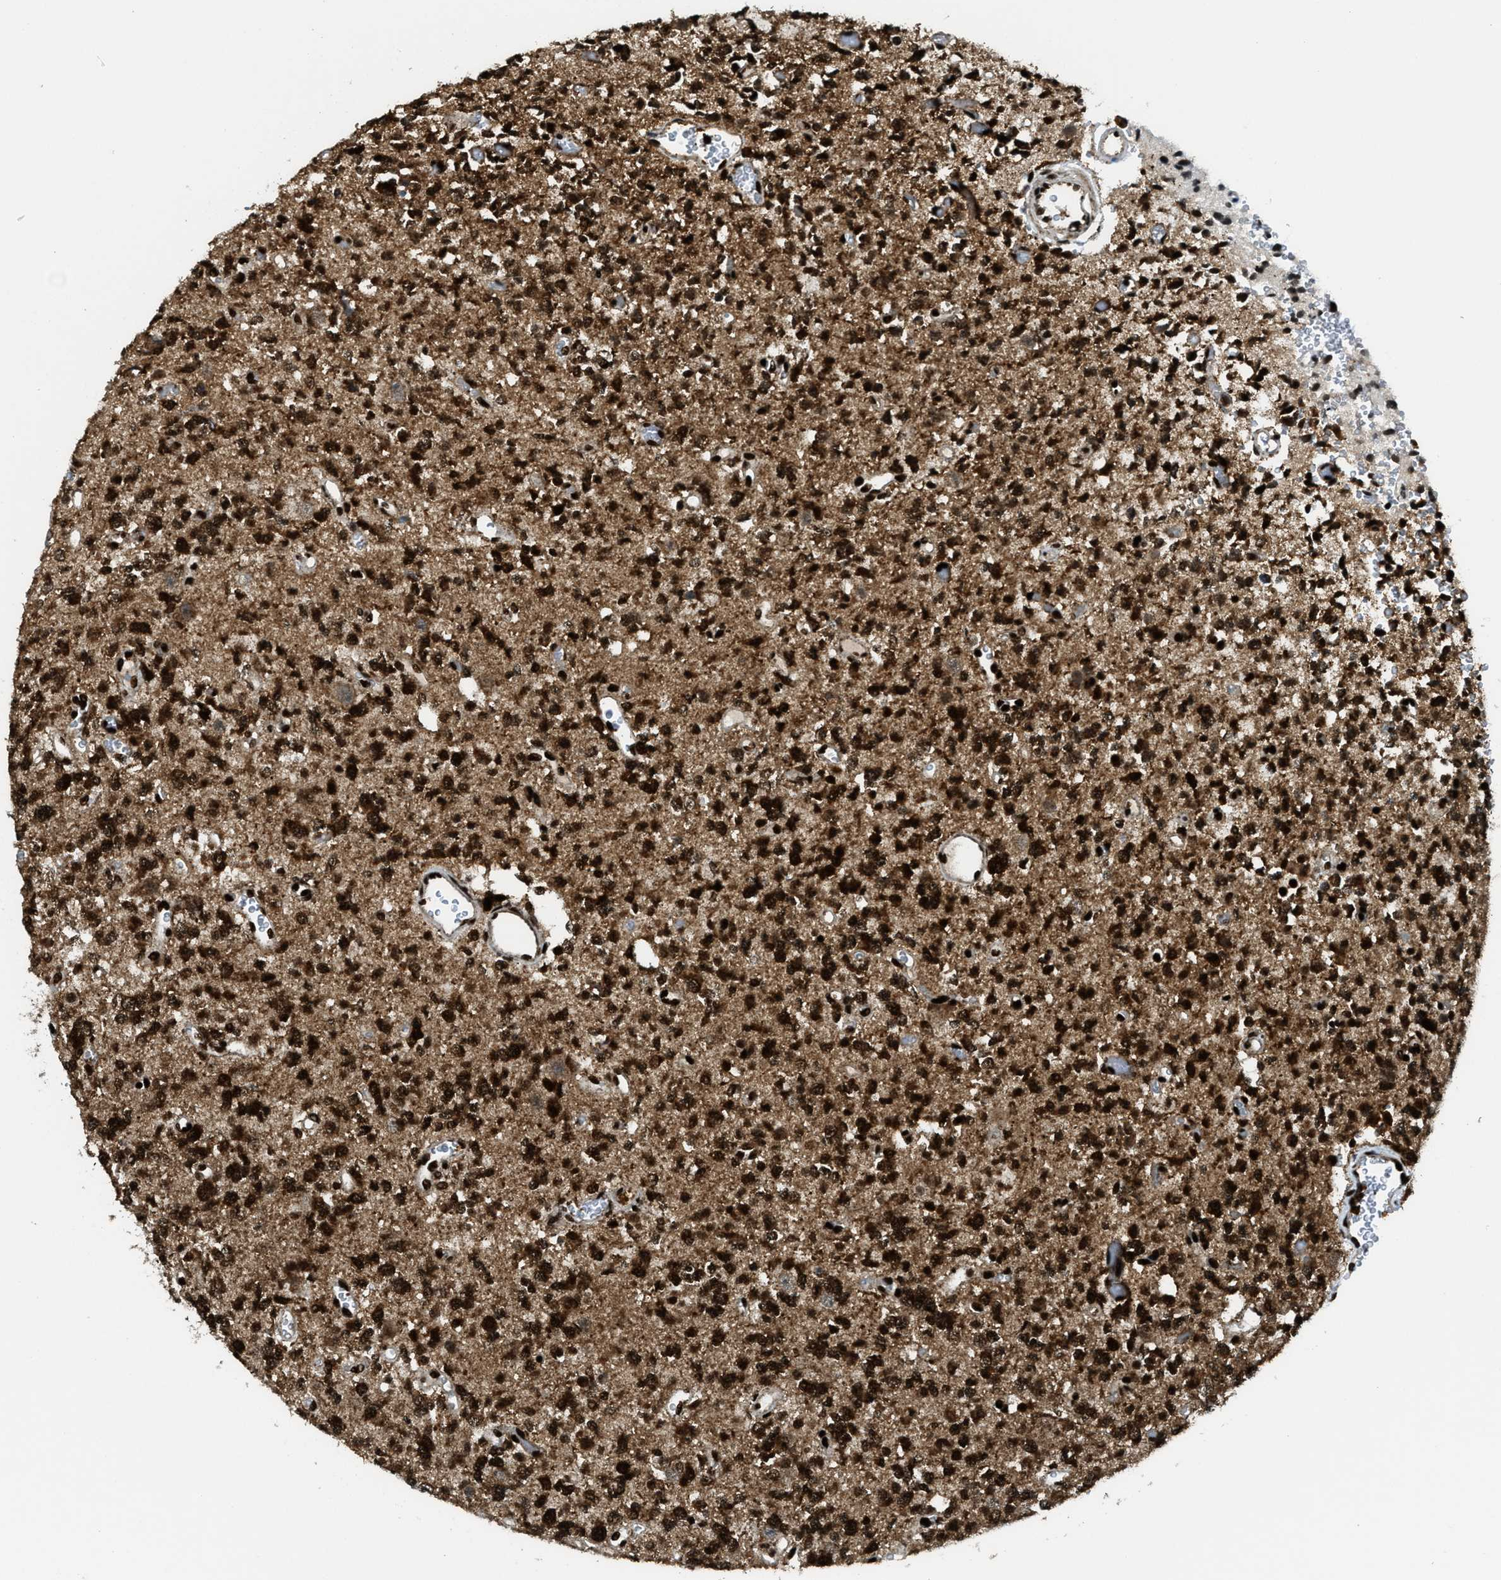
{"staining": {"intensity": "strong", "quantity": ">75%", "location": "cytoplasmic/membranous,nuclear"}, "tissue": "glioma", "cell_type": "Tumor cells", "image_type": "cancer", "snomed": [{"axis": "morphology", "description": "Glioma, malignant, Low grade"}, {"axis": "topography", "description": "Brain"}], "caption": "Immunohistochemistry (IHC) micrograph of human glioma stained for a protein (brown), which displays high levels of strong cytoplasmic/membranous and nuclear positivity in about >75% of tumor cells.", "gene": "GABPB1", "patient": {"sex": "male", "age": 38}}